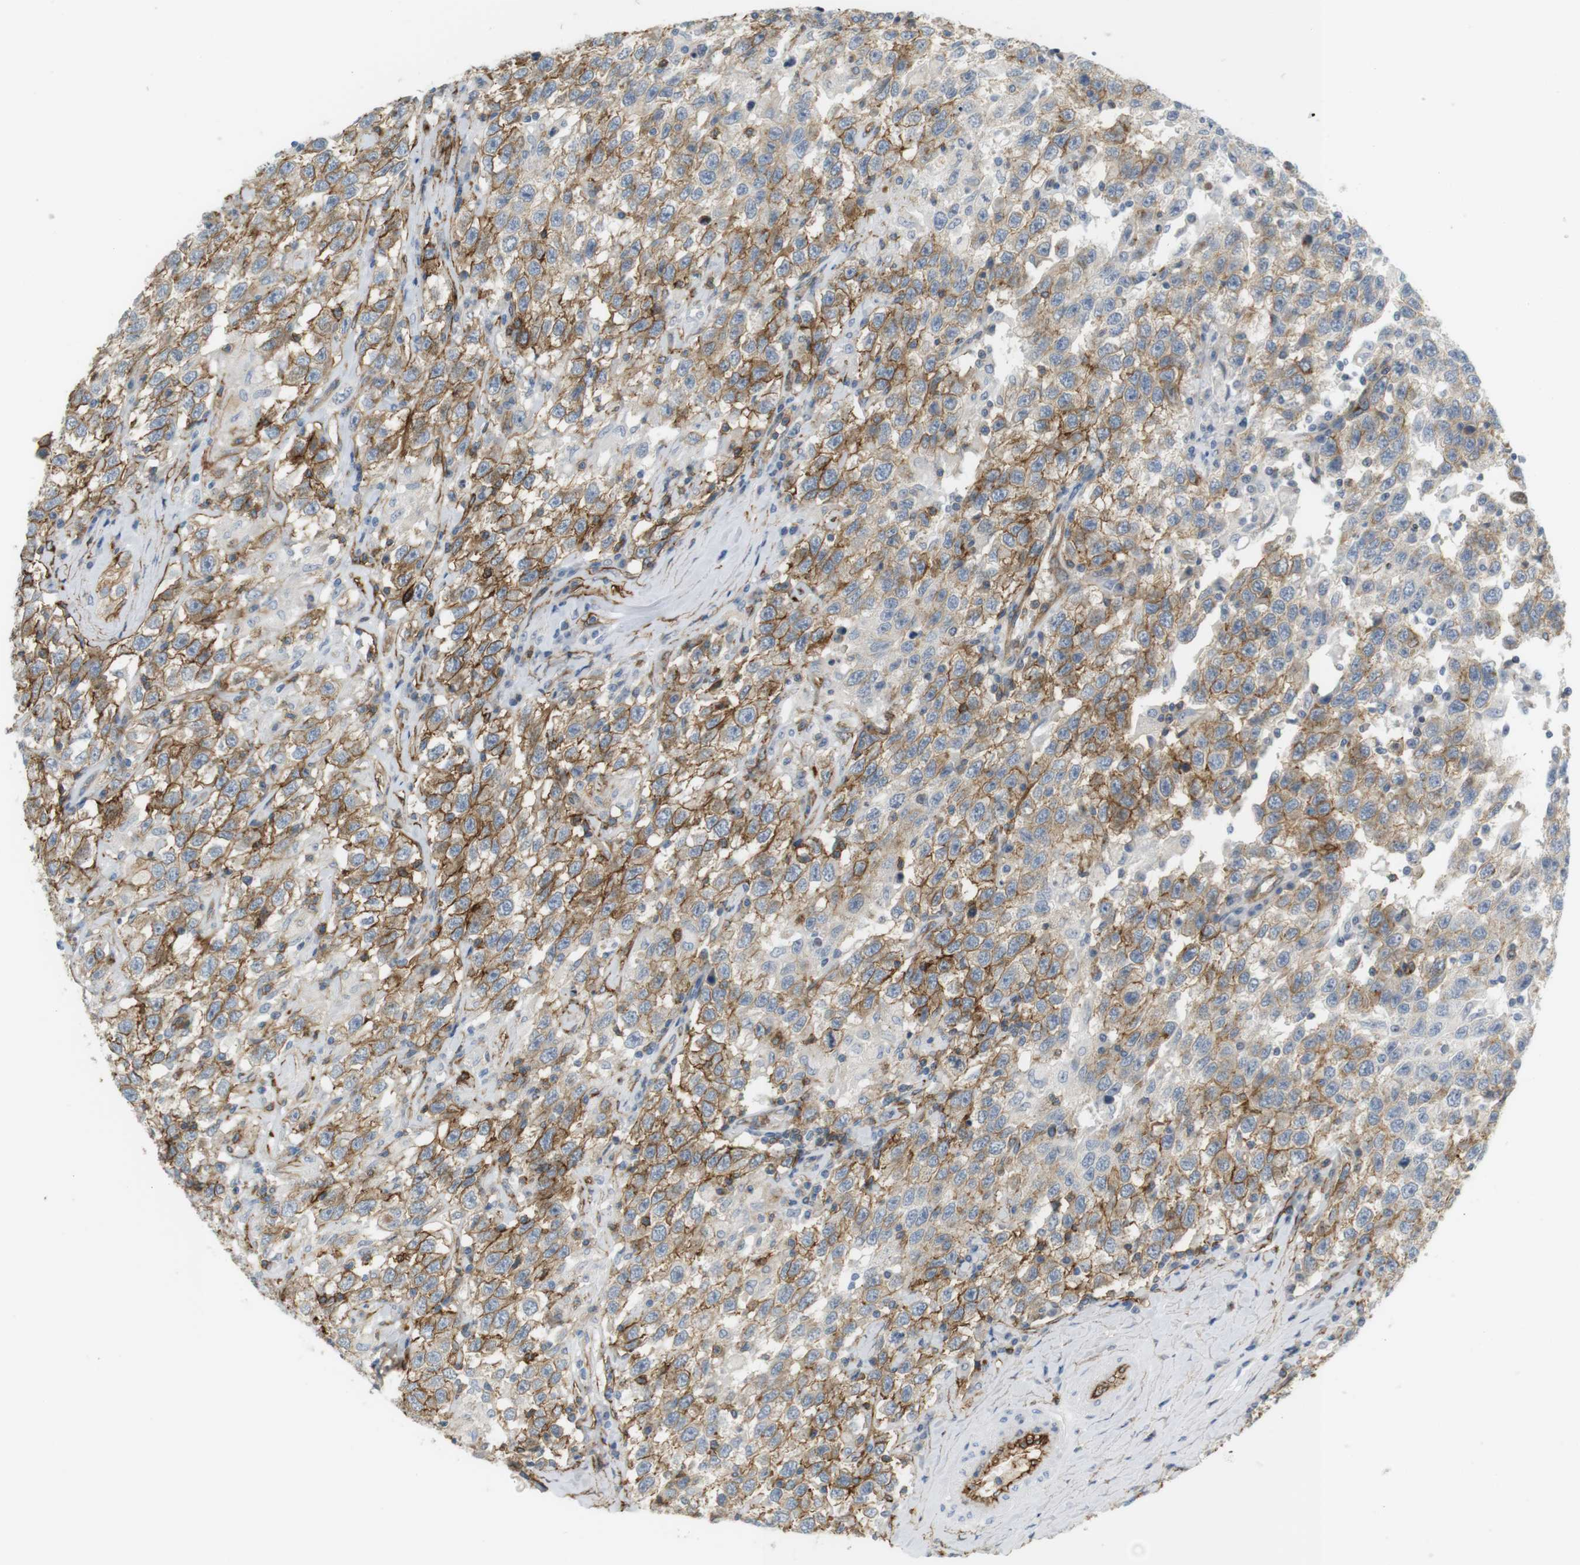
{"staining": {"intensity": "moderate", "quantity": ">75%", "location": "cytoplasmic/membranous"}, "tissue": "testis cancer", "cell_type": "Tumor cells", "image_type": "cancer", "snomed": [{"axis": "morphology", "description": "Seminoma, NOS"}, {"axis": "topography", "description": "Testis"}], "caption": "Protein analysis of testis seminoma tissue reveals moderate cytoplasmic/membranous staining in about >75% of tumor cells.", "gene": "F2R", "patient": {"sex": "male", "age": 41}}